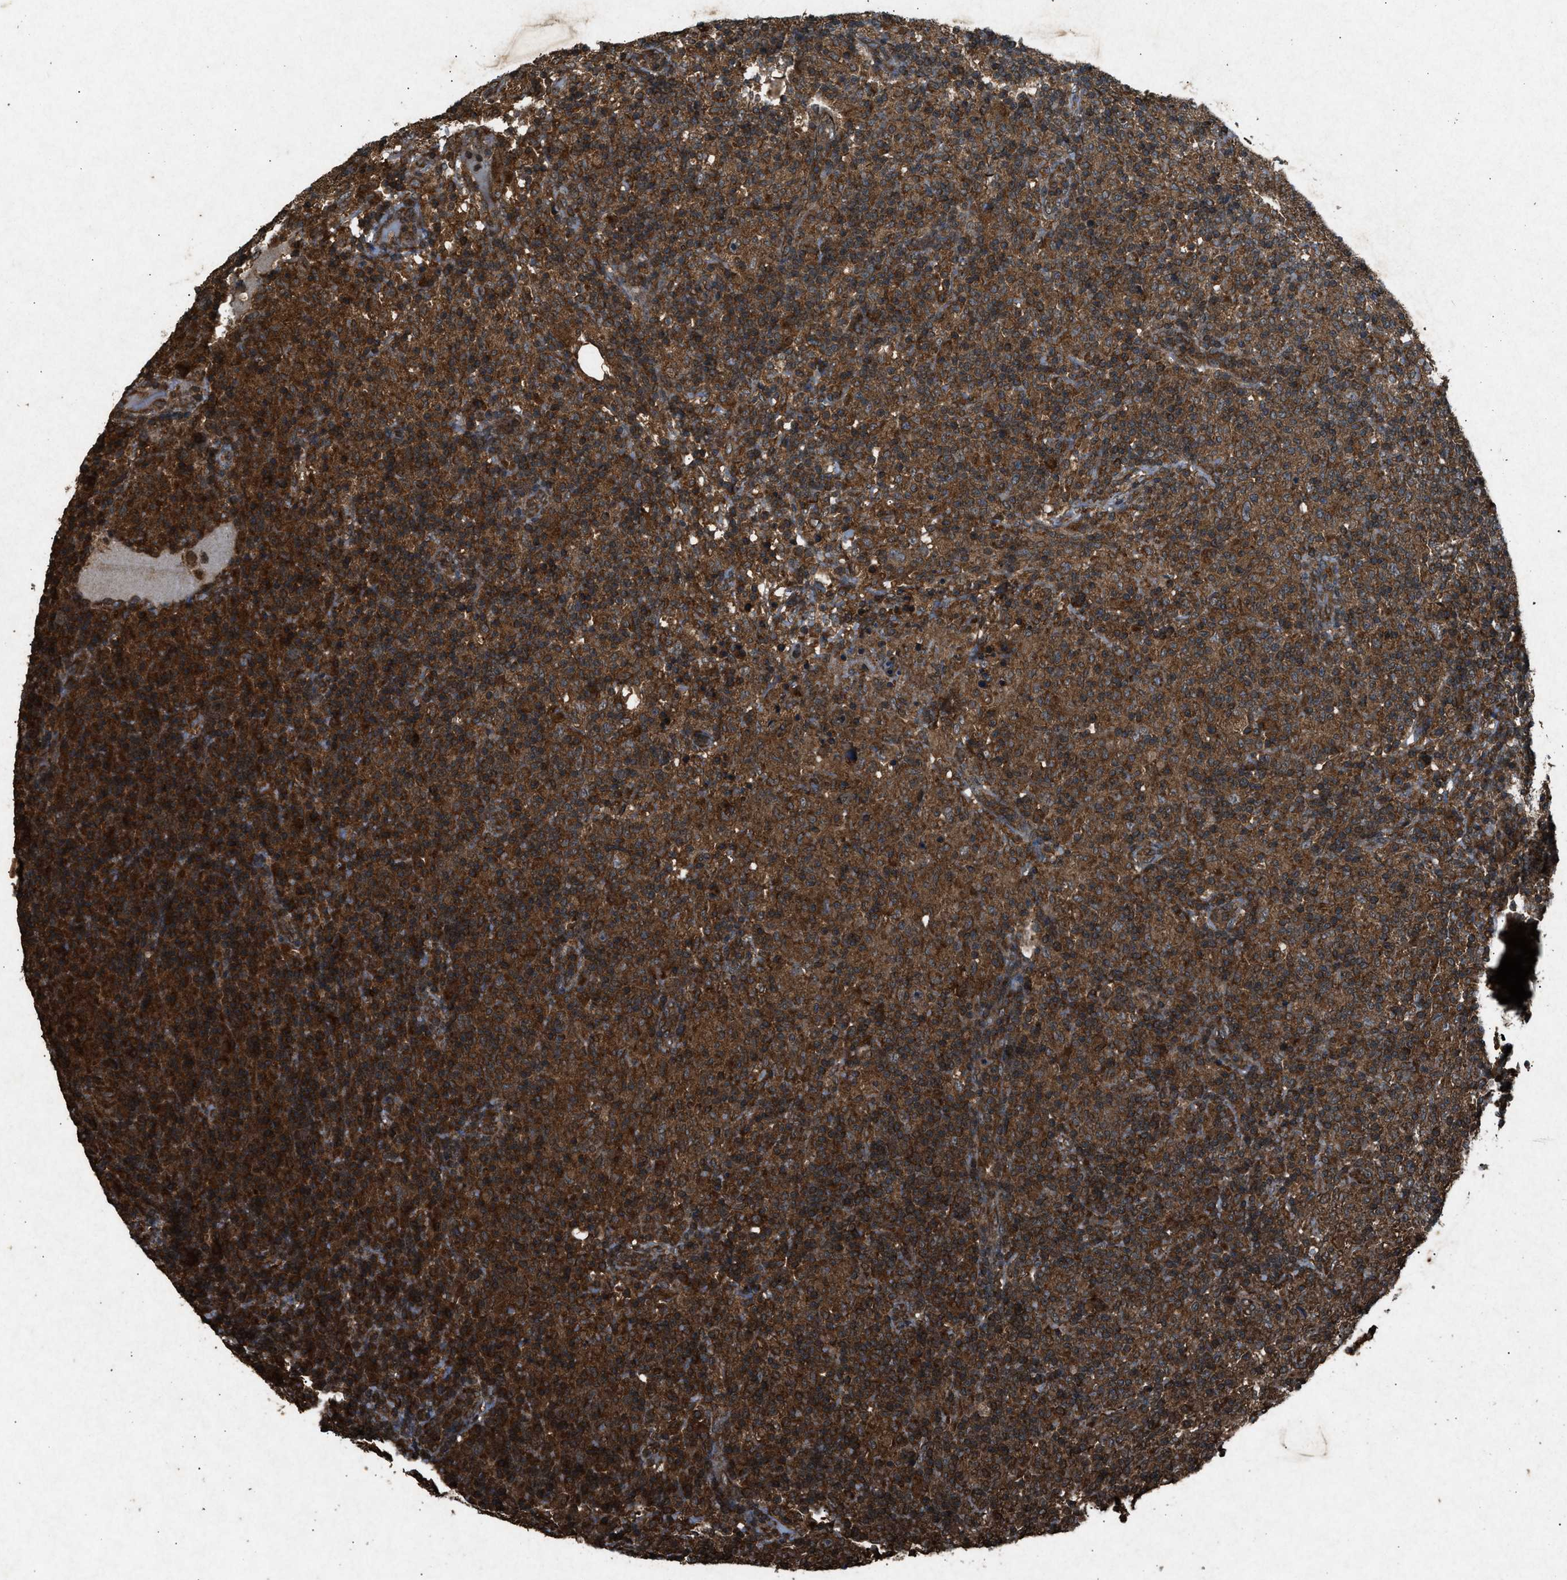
{"staining": {"intensity": "moderate", "quantity": ">75%", "location": "cytoplasmic/membranous"}, "tissue": "lymphoma", "cell_type": "Tumor cells", "image_type": "cancer", "snomed": [{"axis": "morphology", "description": "Hodgkin's disease, NOS"}, {"axis": "topography", "description": "Lymph node"}], "caption": "Protein expression analysis of human Hodgkin's disease reveals moderate cytoplasmic/membranous positivity in approximately >75% of tumor cells.", "gene": "OAS1", "patient": {"sex": "male", "age": 70}}